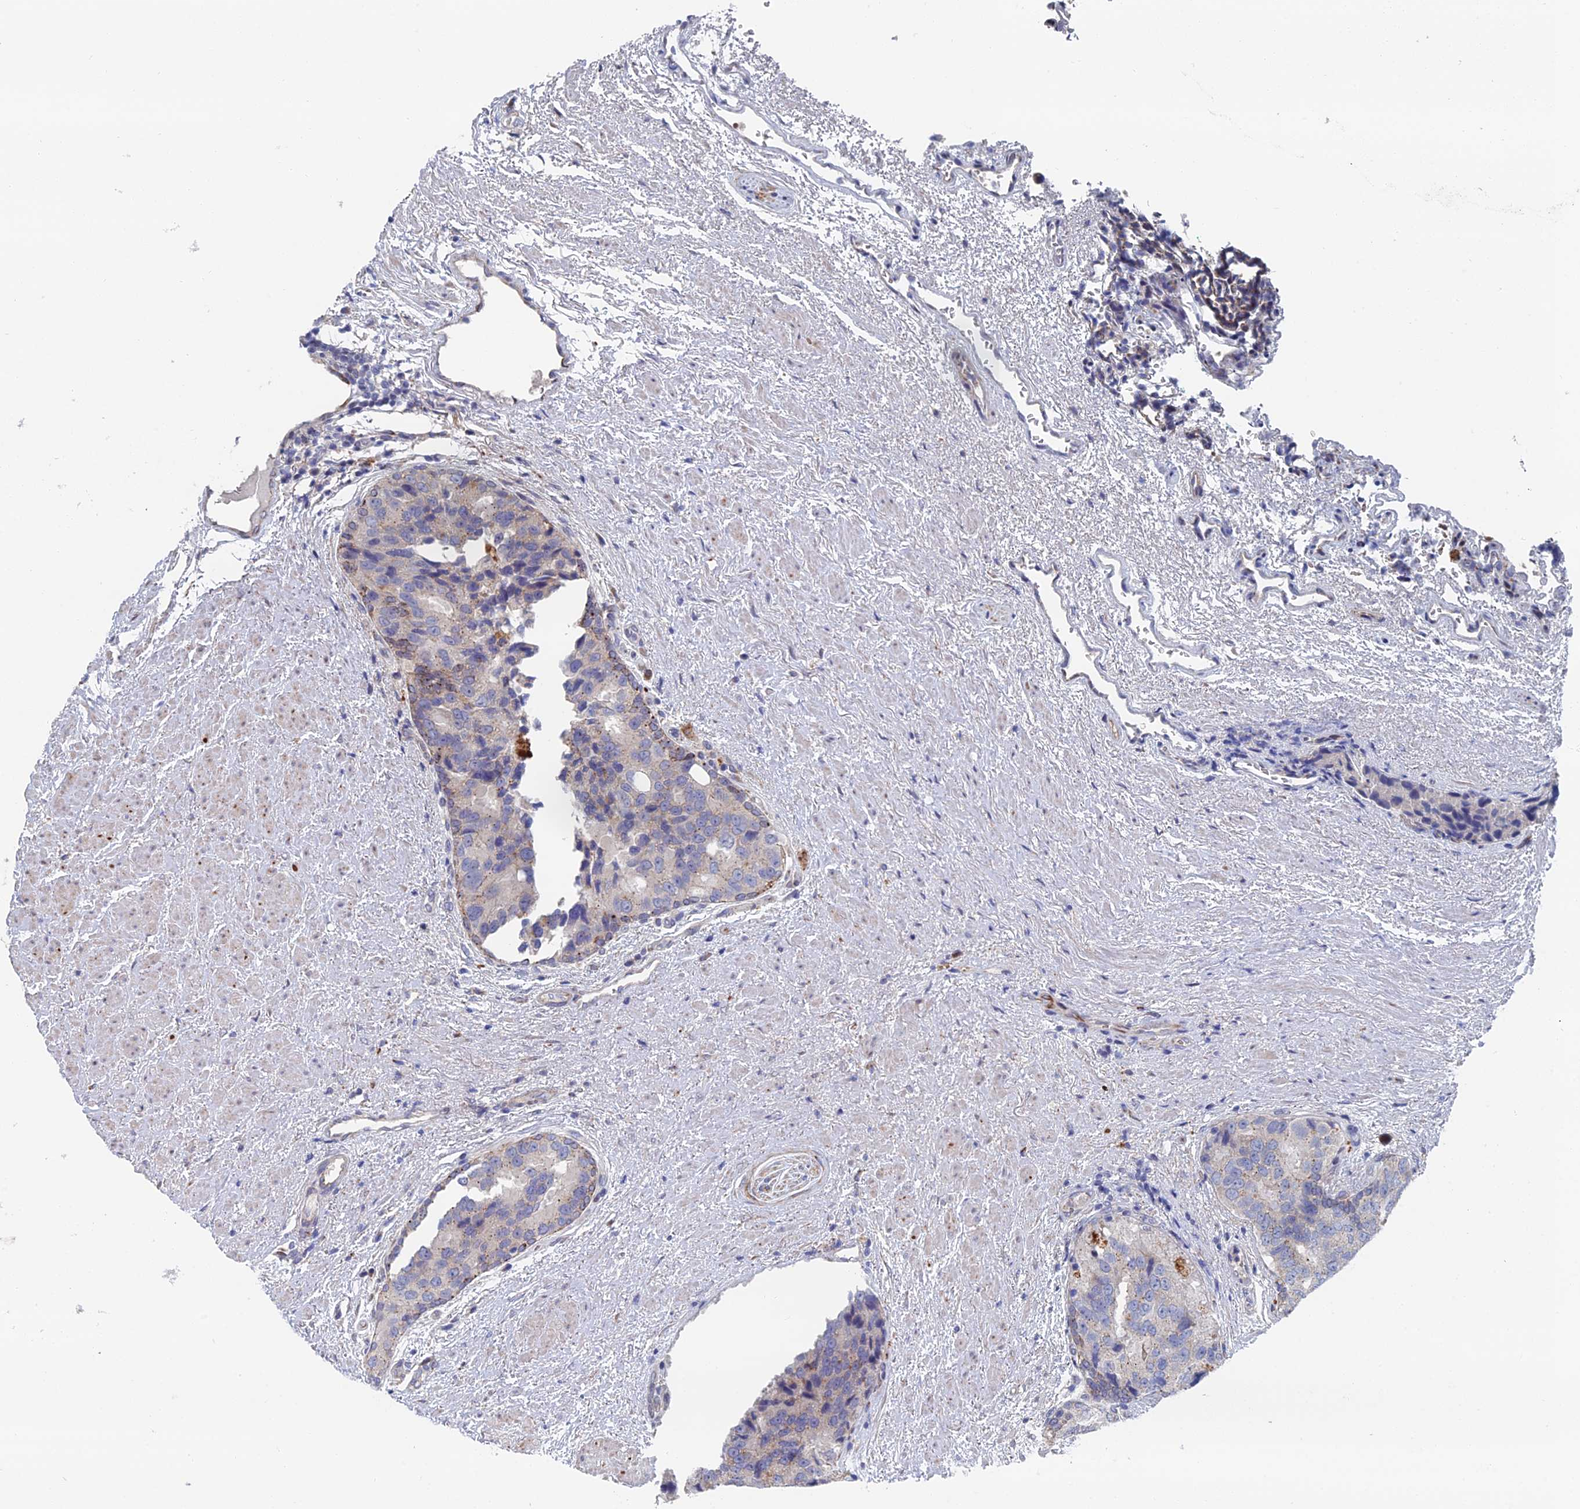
{"staining": {"intensity": "moderate", "quantity": "<25%", "location": "cytoplasmic/membranous"}, "tissue": "prostate cancer", "cell_type": "Tumor cells", "image_type": "cancer", "snomed": [{"axis": "morphology", "description": "Adenocarcinoma, High grade"}, {"axis": "topography", "description": "Prostate"}], "caption": "Immunohistochemical staining of prostate cancer displays low levels of moderate cytoplasmic/membranous protein positivity in about <25% of tumor cells.", "gene": "GTF2IRD1", "patient": {"sex": "male", "age": 70}}